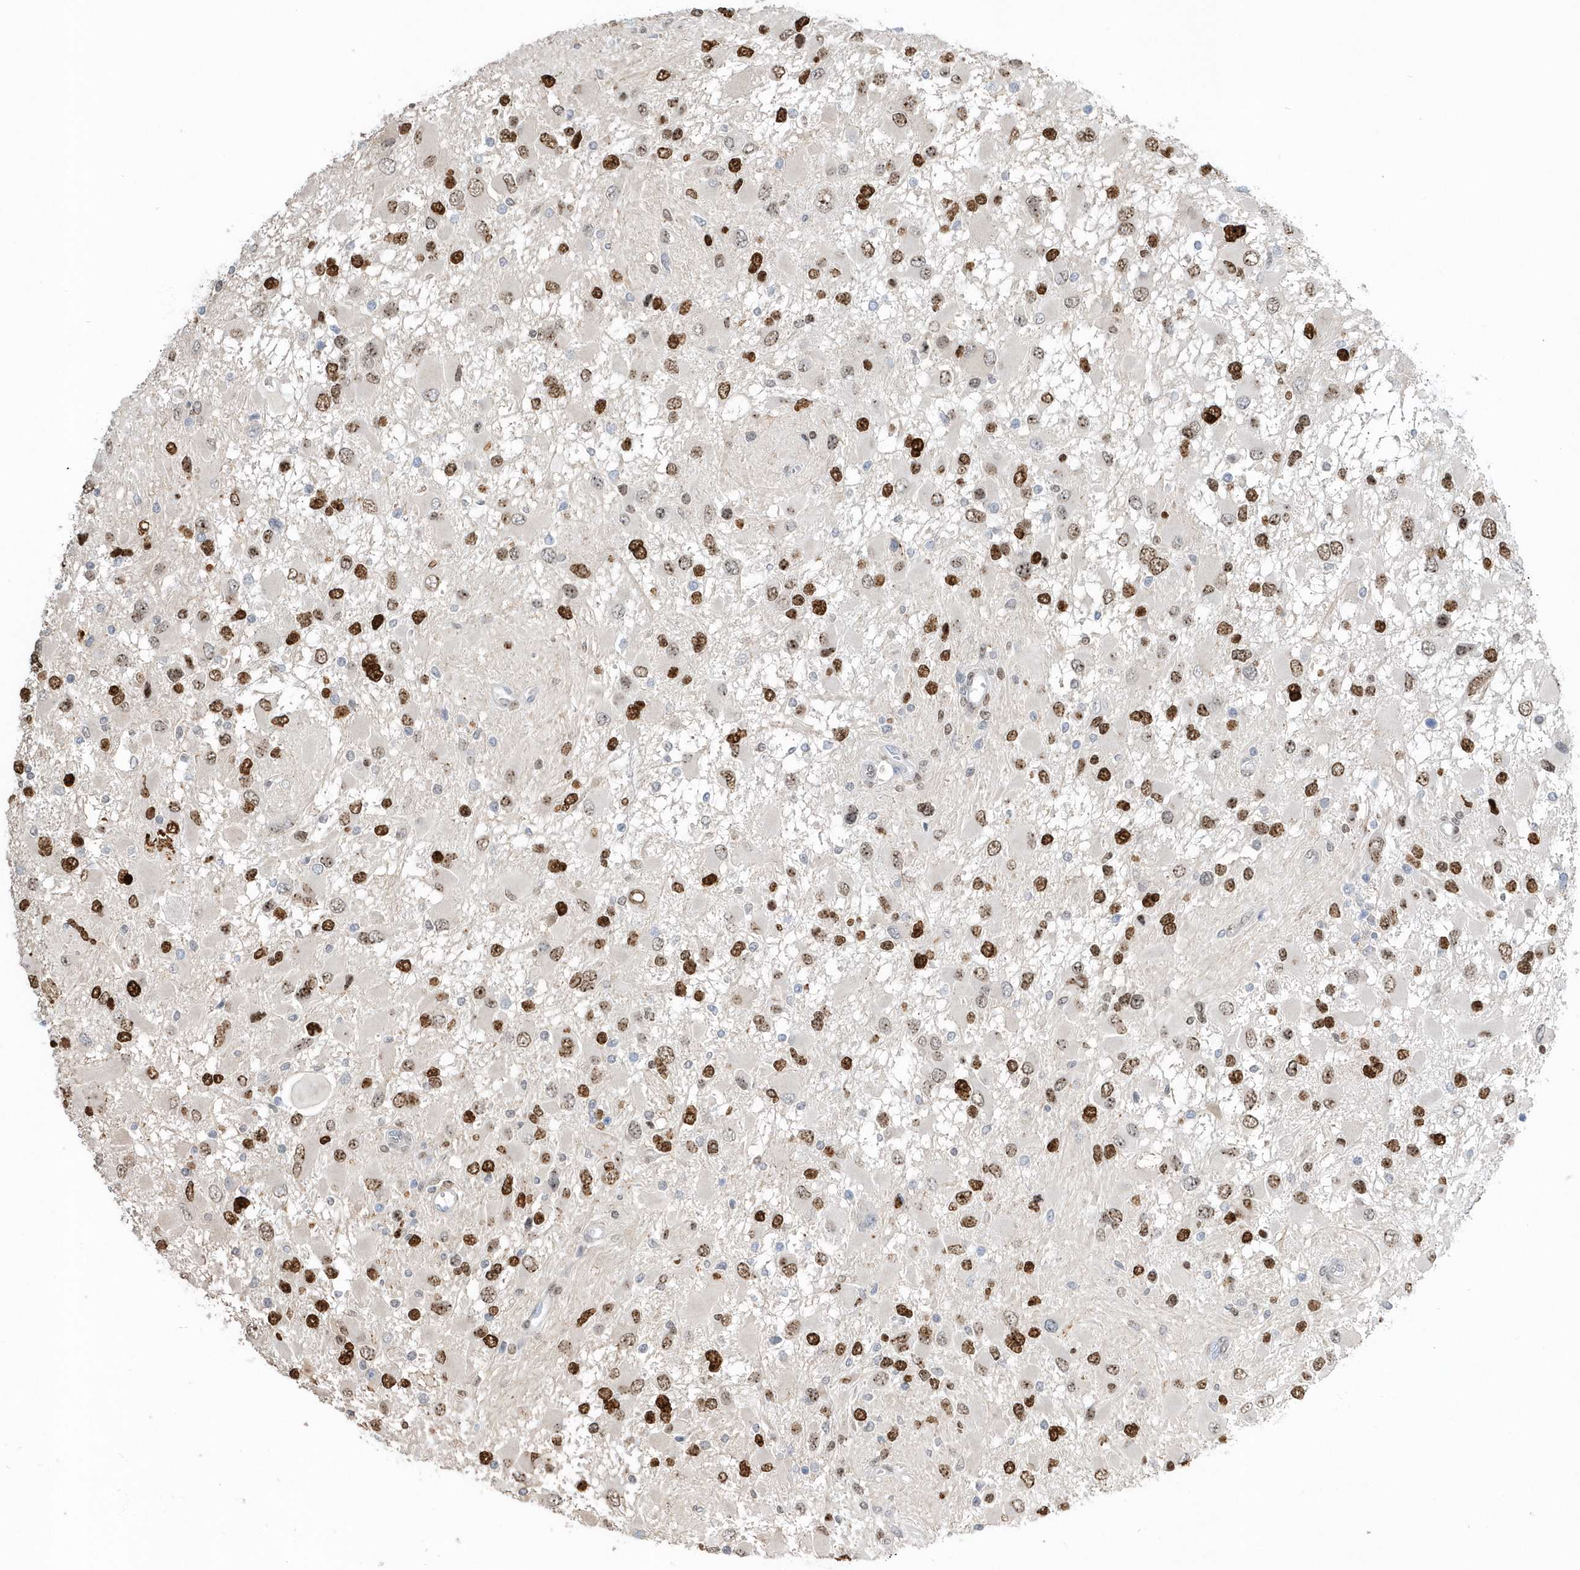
{"staining": {"intensity": "strong", "quantity": "25%-75%", "location": "nuclear"}, "tissue": "glioma", "cell_type": "Tumor cells", "image_type": "cancer", "snomed": [{"axis": "morphology", "description": "Glioma, malignant, High grade"}, {"axis": "topography", "description": "Brain"}], "caption": "This photomicrograph demonstrates glioma stained with immunohistochemistry to label a protein in brown. The nuclear of tumor cells show strong positivity for the protein. Nuclei are counter-stained blue.", "gene": "MACROH2A2", "patient": {"sex": "male", "age": 53}}